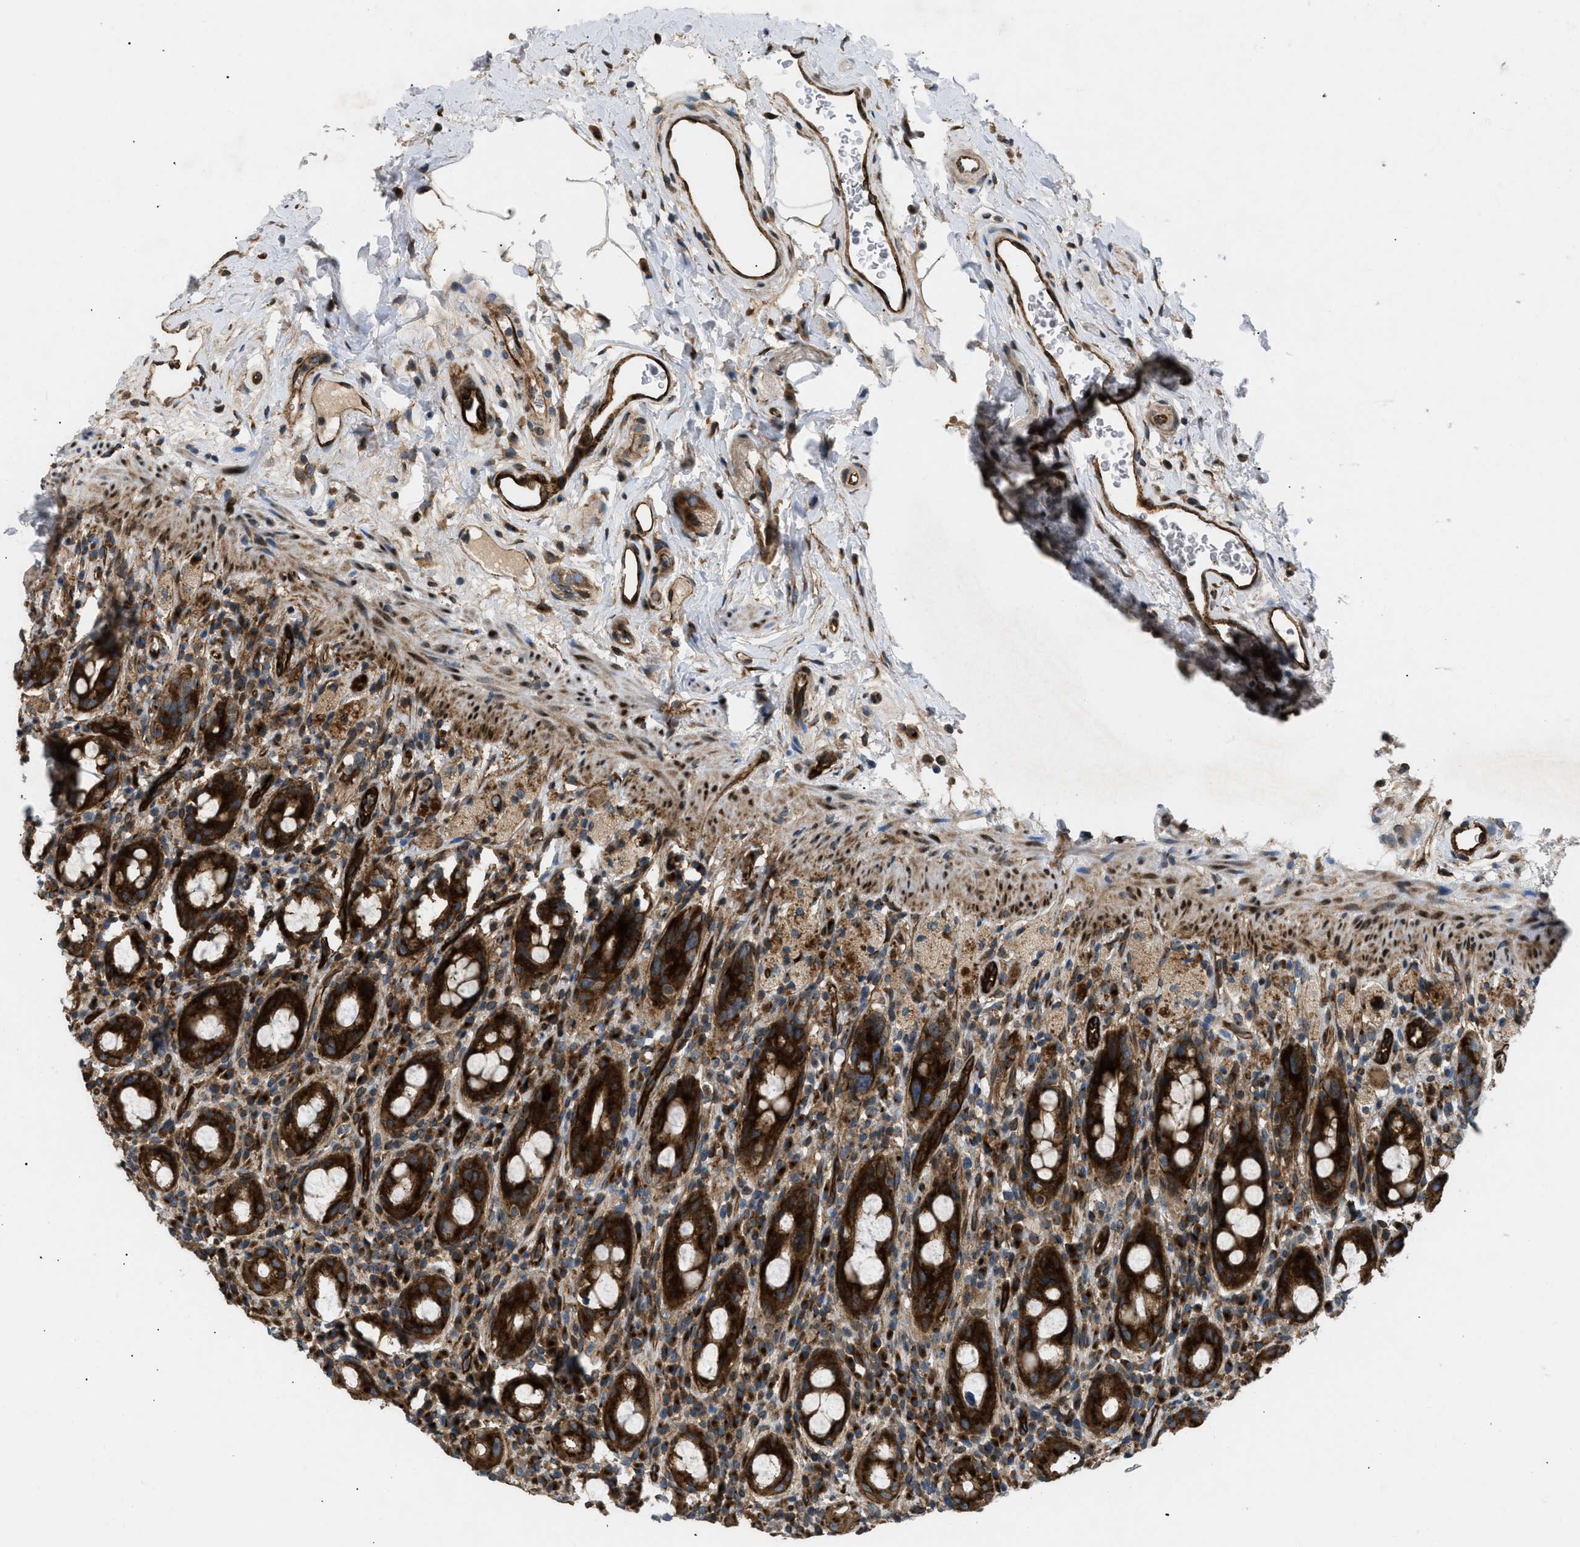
{"staining": {"intensity": "strong", "quantity": ">75%", "location": "cytoplasmic/membranous"}, "tissue": "rectum", "cell_type": "Glandular cells", "image_type": "normal", "snomed": [{"axis": "morphology", "description": "Normal tissue, NOS"}, {"axis": "topography", "description": "Rectum"}], "caption": "The histopathology image shows staining of normal rectum, revealing strong cytoplasmic/membranous protein positivity (brown color) within glandular cells.", "gene": "LYSMD3", "patient": {"sex": "male", "age": 44}}